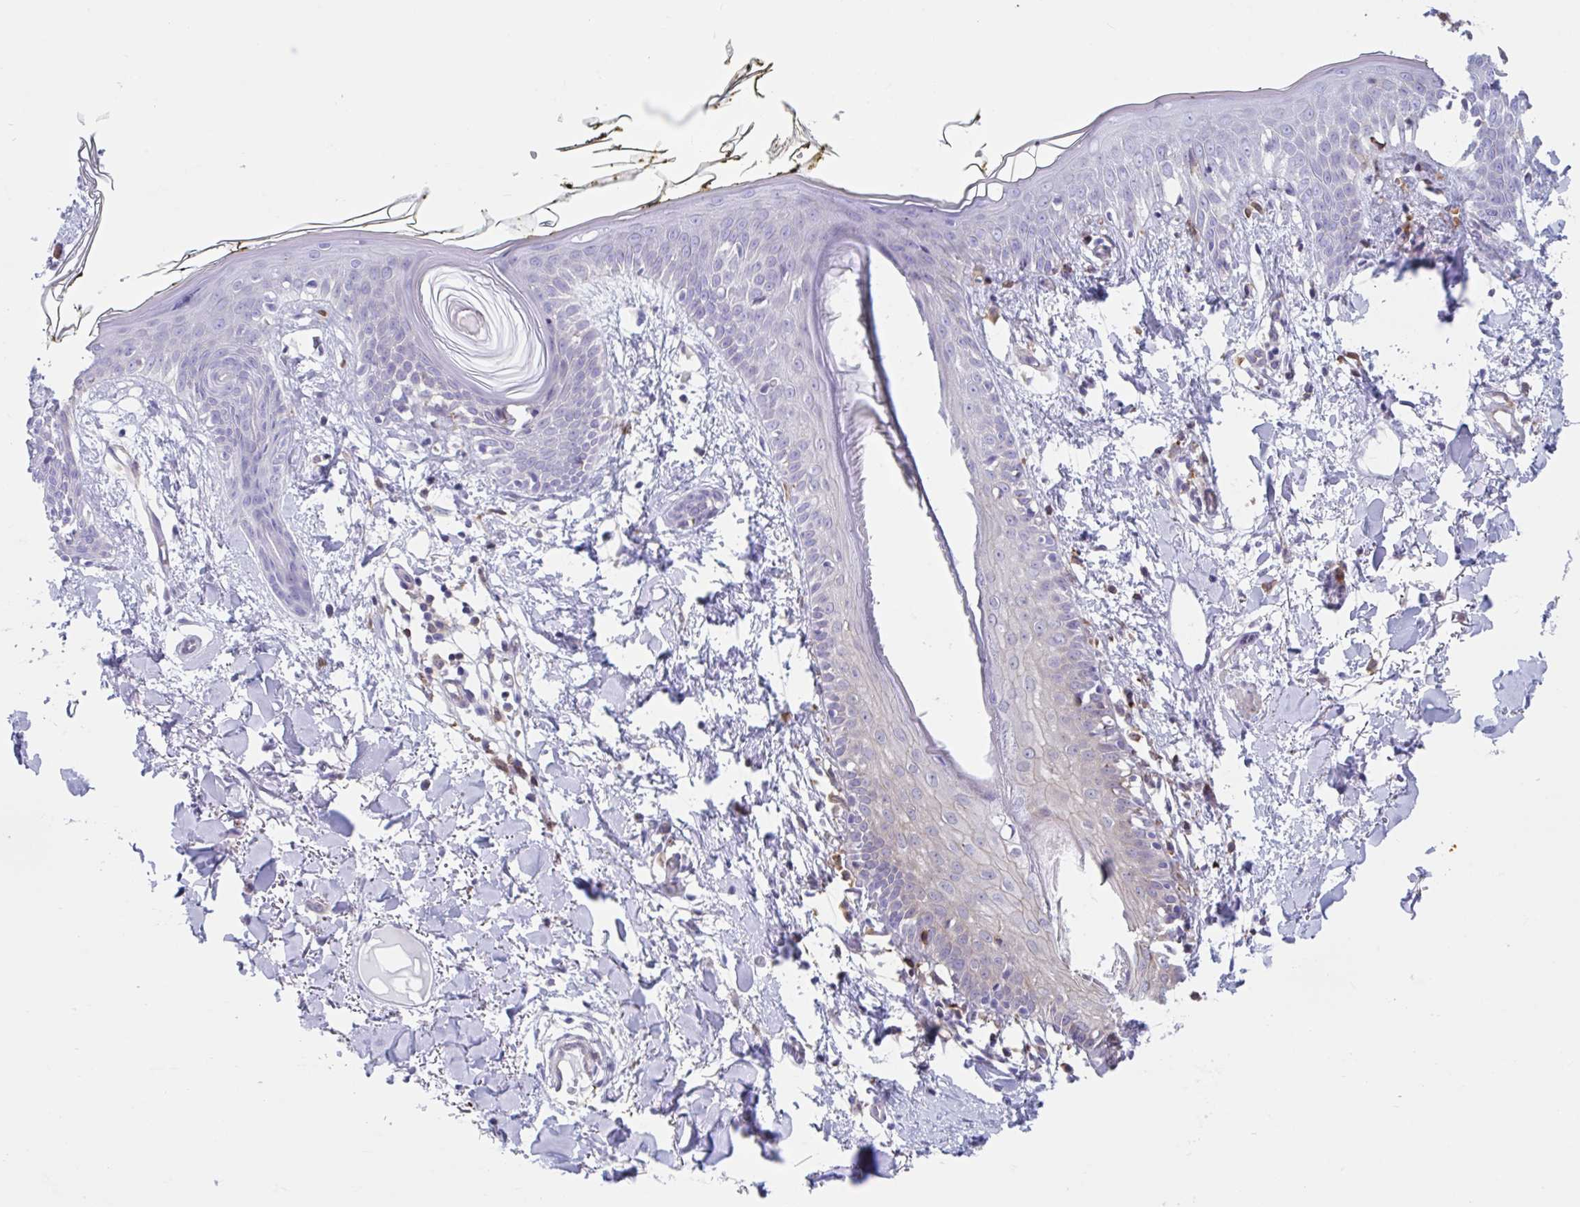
{"staining": {"intensity": "negative", "quantity": "none", "location": "none"}, "tissue": "skin", "cell_type": "Fibroblasts", "image_type": "normal", "snomed": [{"axis": "morphology", "description": "Normal tissue, NOS"}, {"axis": "topography", "description": "Skin"}], "caption": "Immunohistochemistry micrograph of normal human skin stained for a protein (brown), which shows no staining in fibroblasts.", "gene": "EFHD1", "patient": {"sex": "female", "age": 34}}